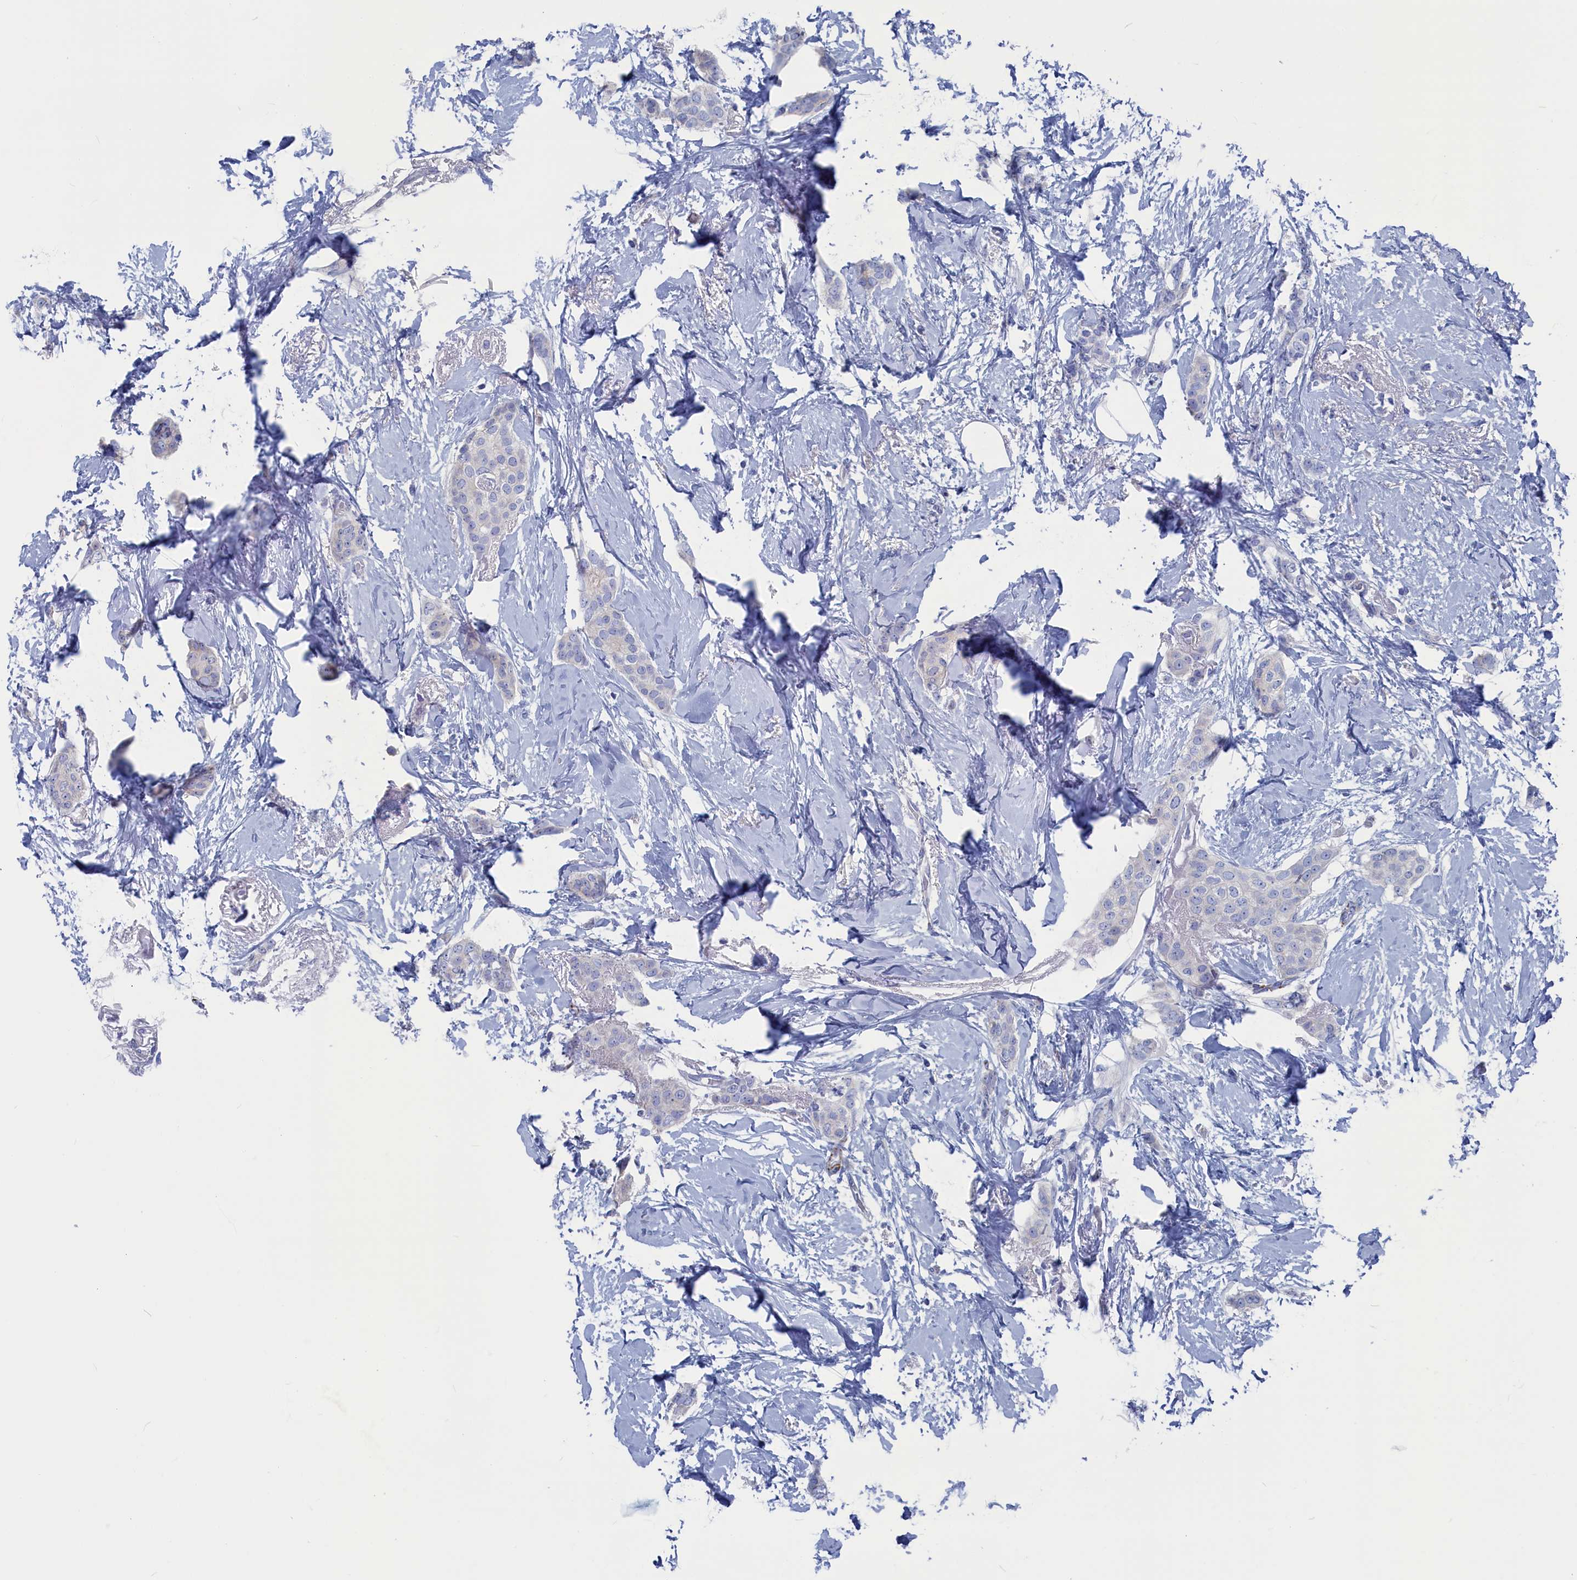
{"staining": {"intensity": "negative", "quantity": "none", "location": "none"}, "tissue": "breast cancer", "cell_type": "Tumor cells", "image_type": "cancer", "snomed": [{"axis": "morphology", "description": "Duct carcinoma"}, {"axis": "topography", "description": "Breast"}], "caption": "High power microscopy photomicrograph of an IHC image of breast cancer, revealing no significant positivity in tumor cells.", "gene": "CEND1", "patient": {"sex": "female", "age": 72}}